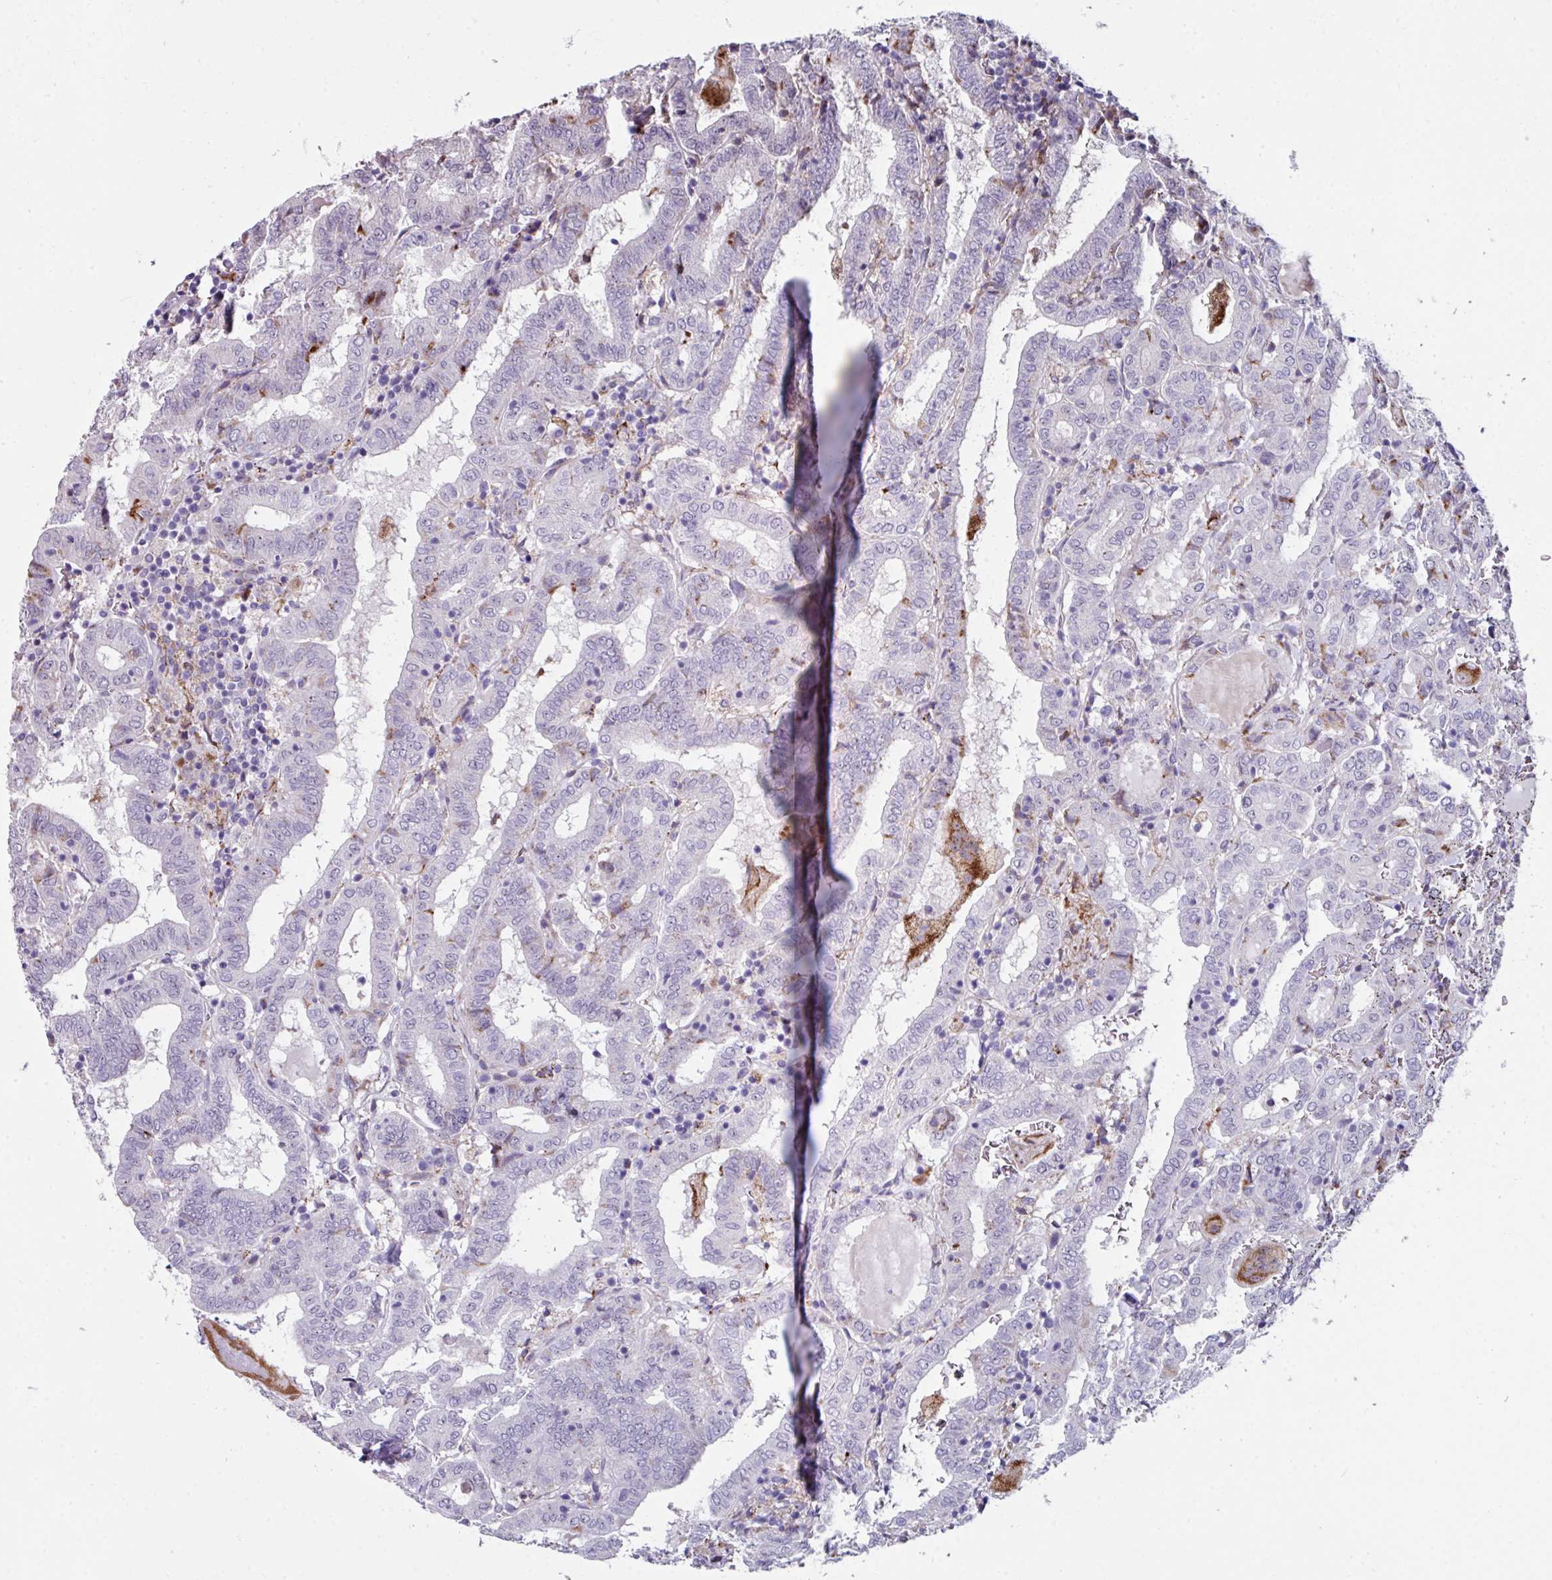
{"staining": {"intensity": "negative", "quantity": "none", "location": "none"}, "tissue": "thyroid cancer", "cell_type": "Tumor cells", "image_type": "cancer", "snomed": [{"axis": "morphology", "description": "Papillary adenocarcinoma, NOS"}, {"axis": "topography", "description": "Thyroid gland"}], "caption": "Thyroid cancer was stained to show a protein in brown. There is no significant staining in tumor cells. (Immunohistochemistry, brightfield microscopy, high magnification).", "gene": "BMS1", "patient": {"sex": "female", "age": 72}}